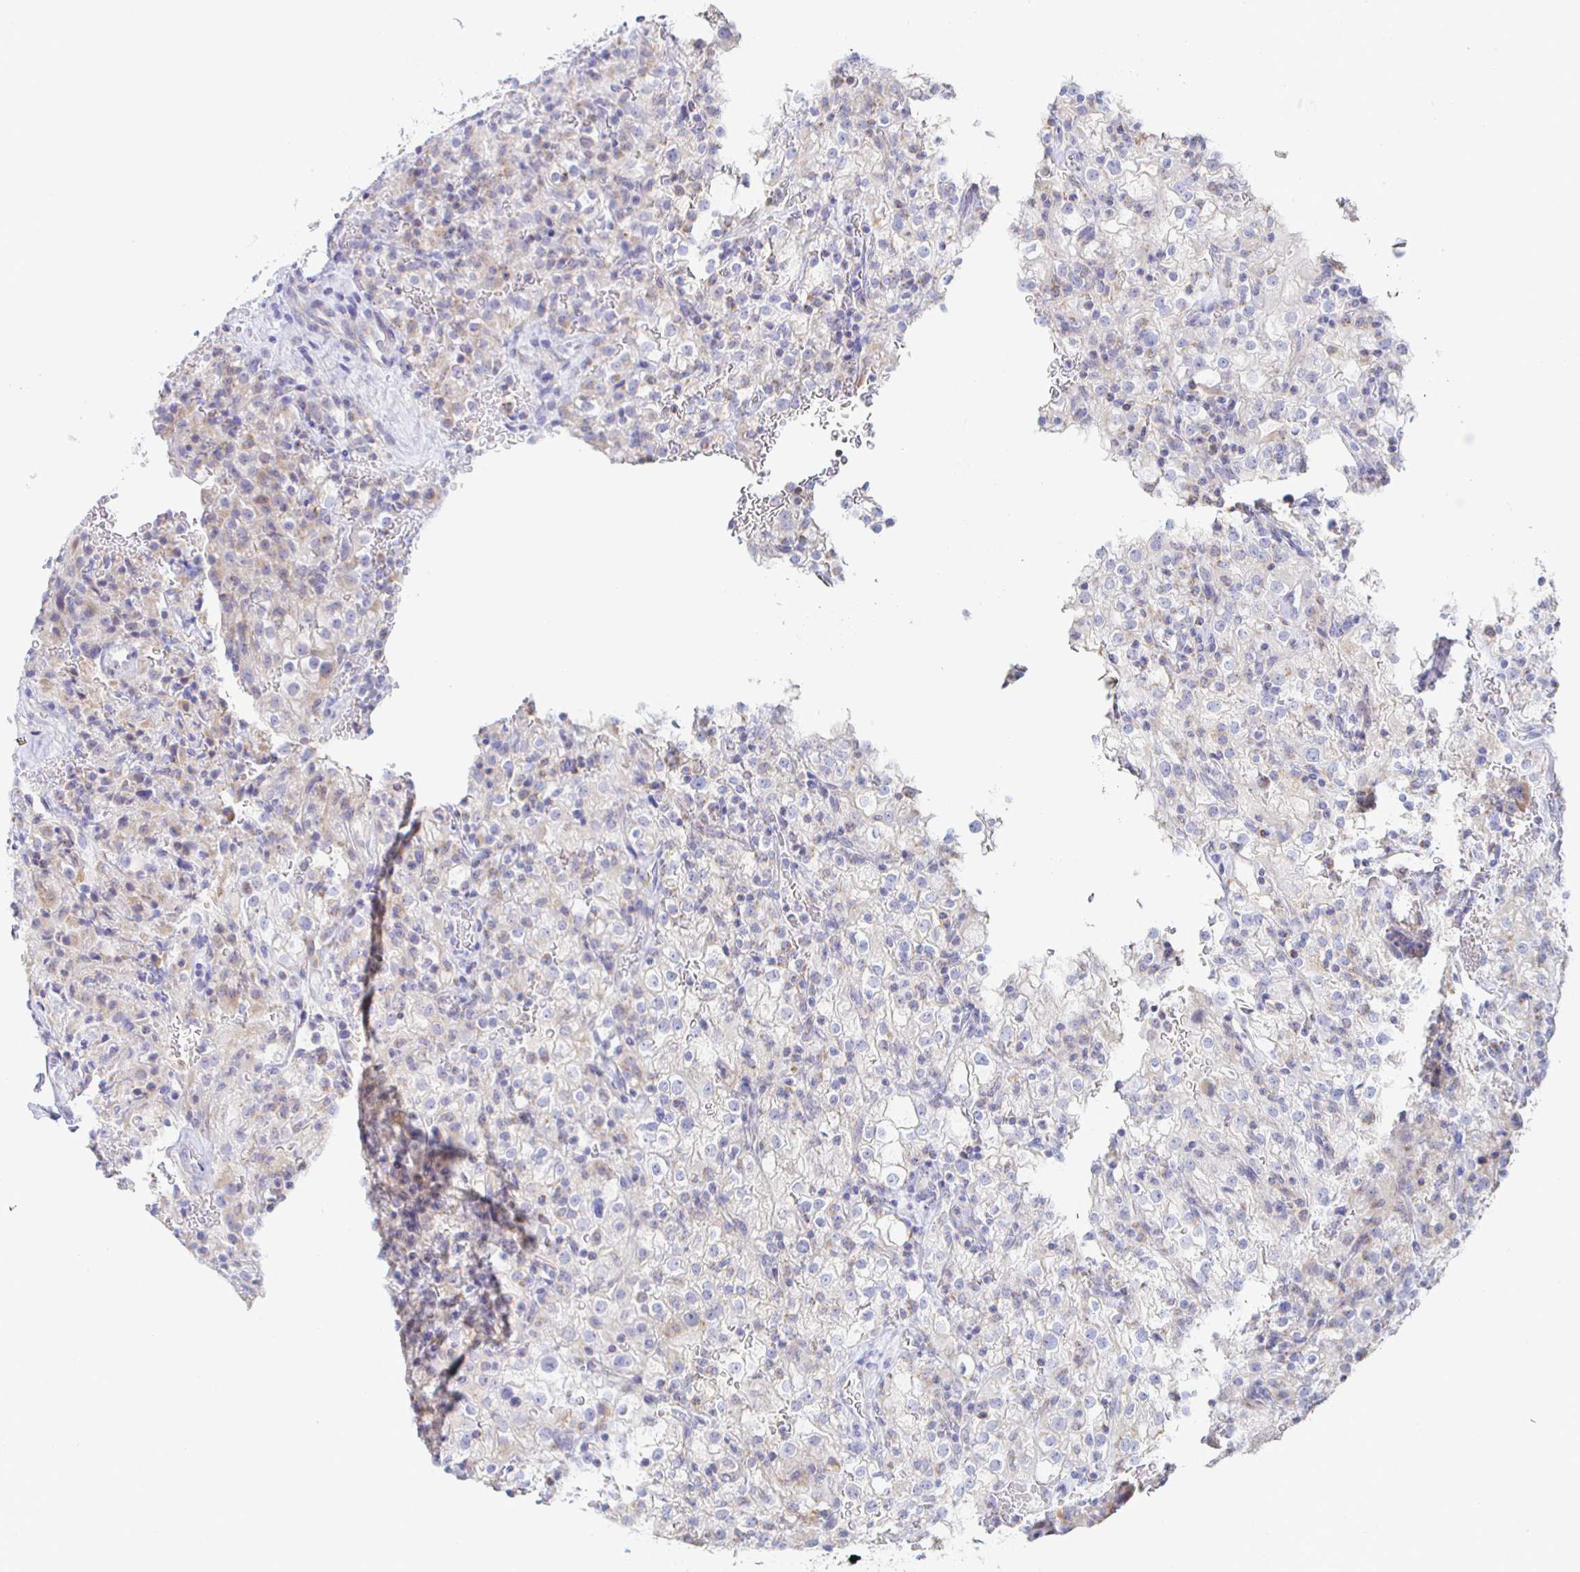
{"staining": {"intensity": "weak", "quantity": "<25%", "location": "cytoplasmic/membranous"}, "tissue": "renal cancer", "cell_type": "Tumor cells", "image_type": "cancer", "snomed": [{"axis": "morphology", "description": "Adenocarcinoma, NOS"}, {"axis": "topography", "description": "Kidney"}], "caption": "Tumor cells are negative for protein expression in human renal cancer. (Immunohistochemistry, brightfield microscopy, high magnification).", "gene": "SYNGR4", "patient": {"sex": "female", "age": 74}}